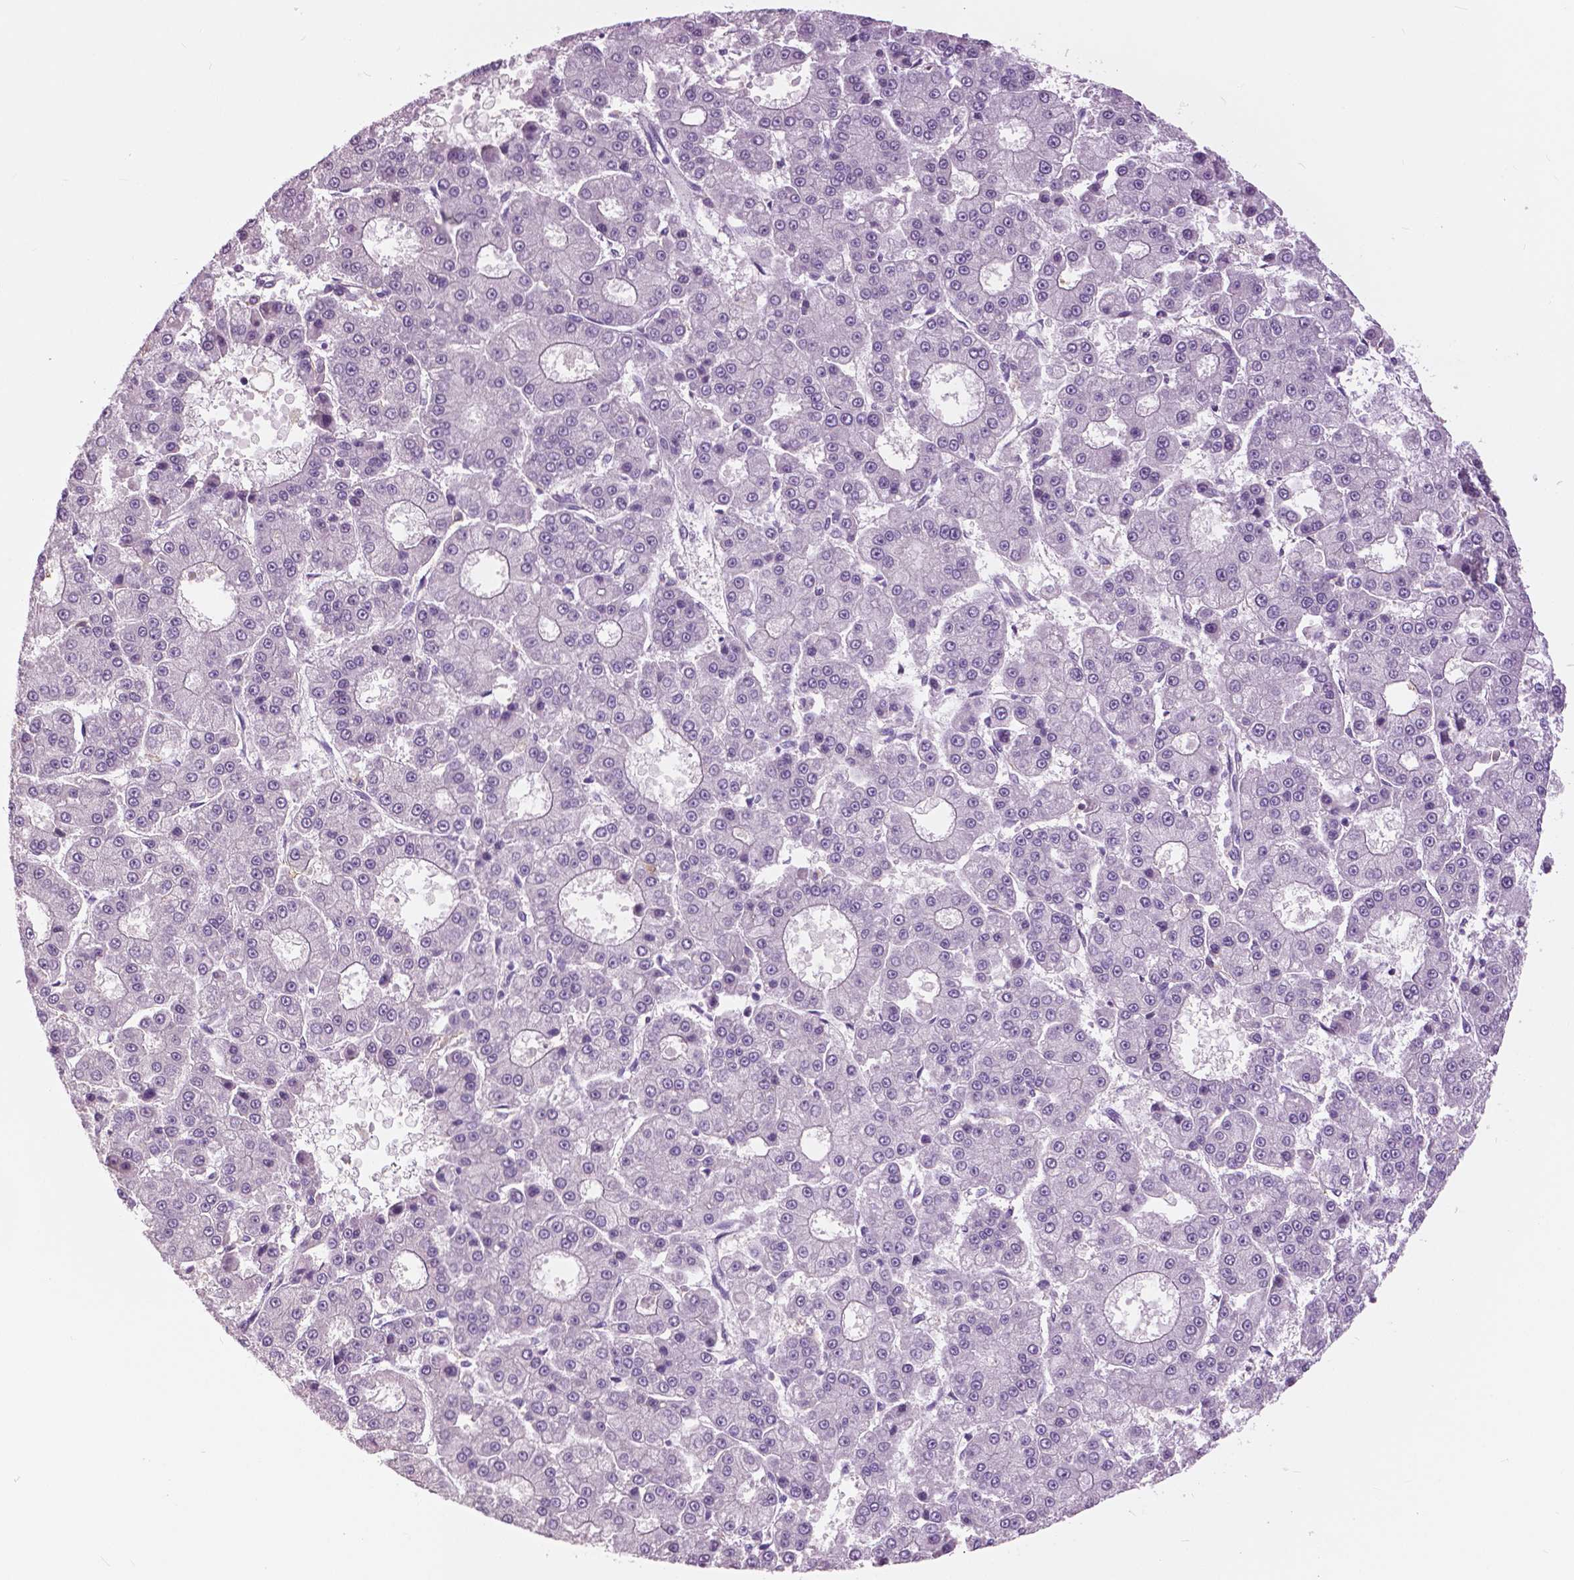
{"staining": {"intensity": "negative", "quantity": "none", "location": "none"}, "tissue": "liver cancer", "cell_type": "Tumor cells", "image_type": "cancer", "snomed": [{"axis": "morphology", "description": "Carcinoma, Hepatocellular, NOS"}, {"axis": "topography", "description": "Liver"}], "caption": "Tumor cells are negative for protein expression in human liver hepatocellular carcinoma.", "gene": "SERPINI1", "patient": {"sex": "male", "age": 70}}